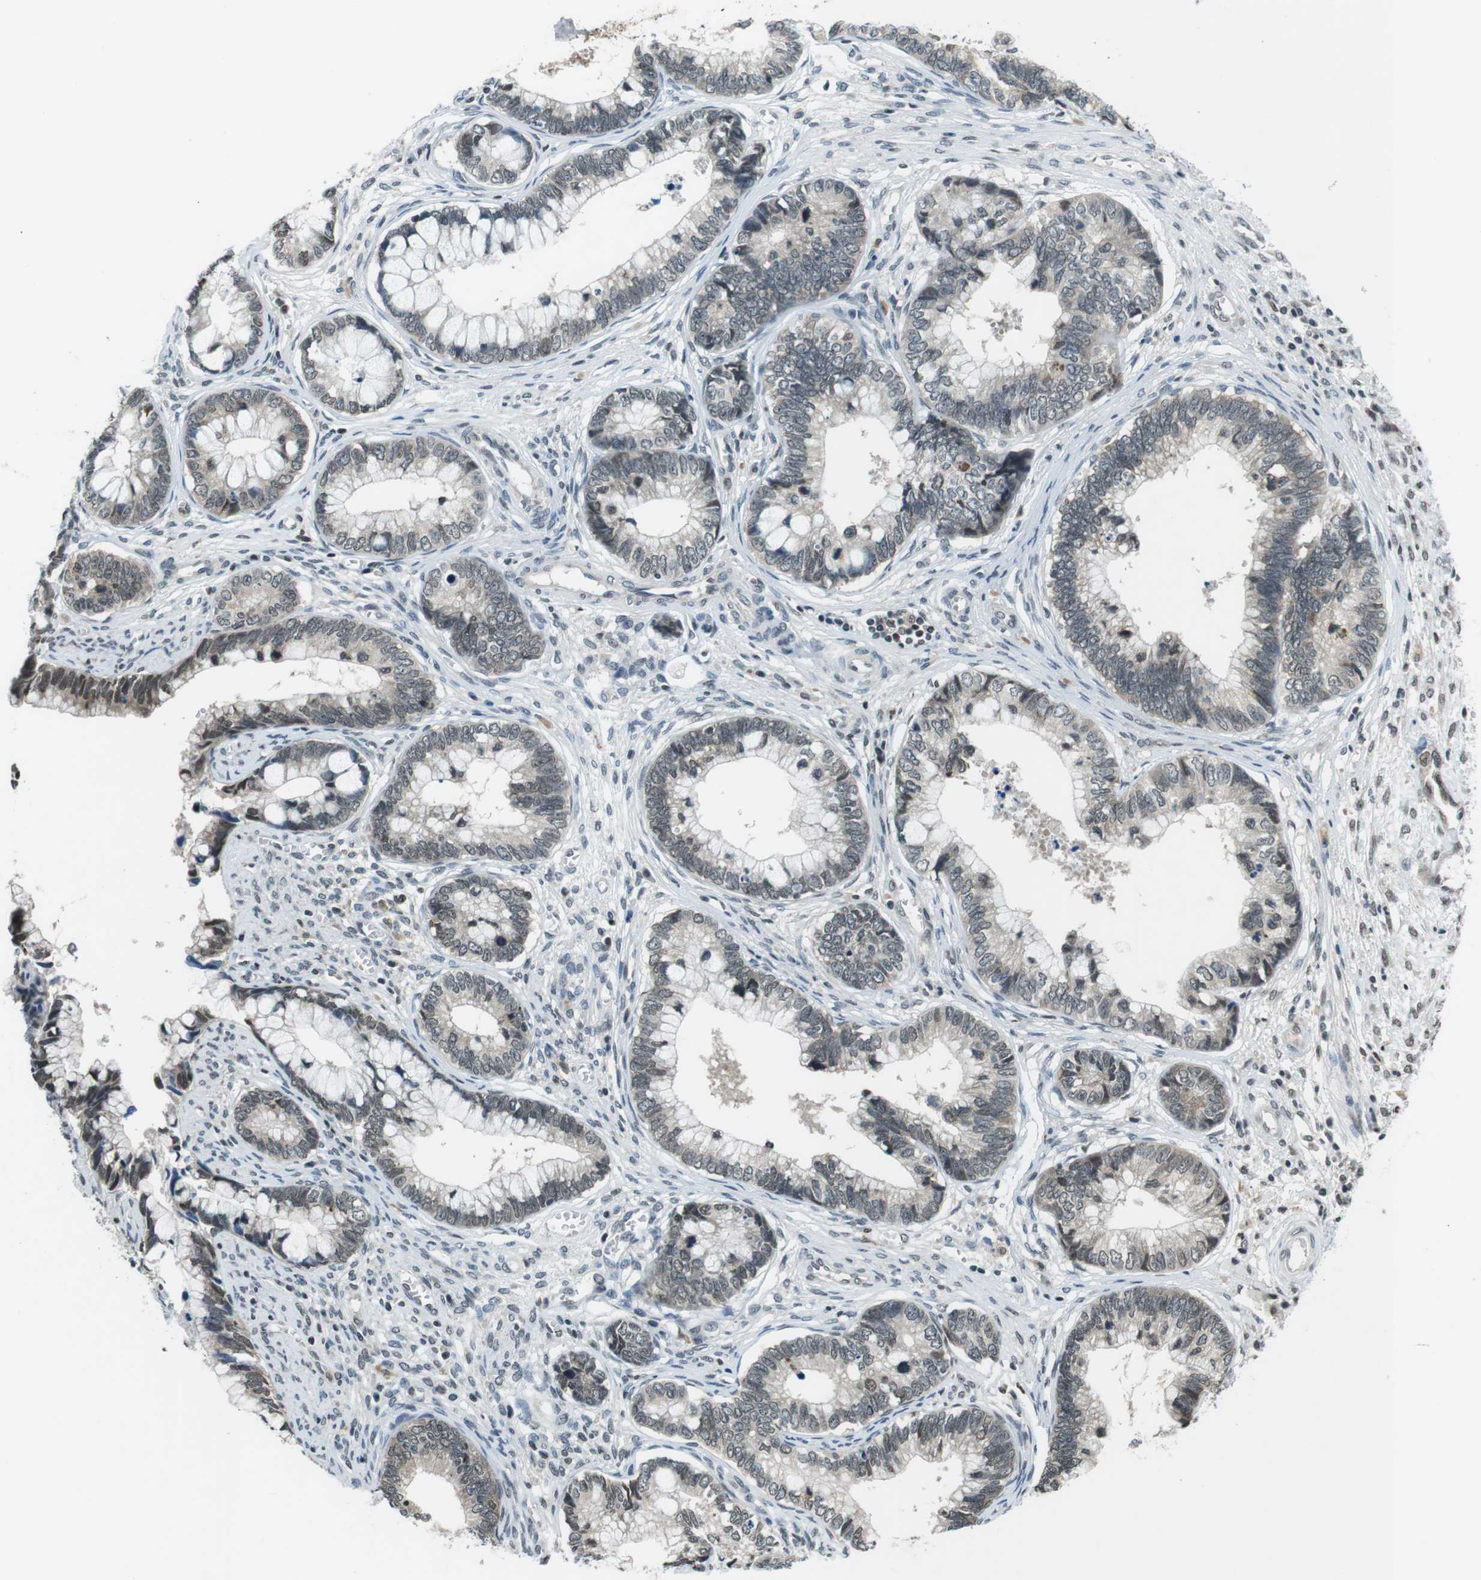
{"staining": {"intensity": "negative", "quantity": "none", "location": "none"}, "tissue": "cervical cancer", "cell_type": "Tumor cells", "image_type": "cancer", "snomed": [{"axis": "morphology", "description": "Adenocarcinoma, NOS"}, {"axis": "topography", "description": "Cervix"}], "caption": "This is an IHC image of cervical cancer. There is no expression in tumor cells.", "gene": "NEK4", "patient": {"sex": "female", "age": 44}}